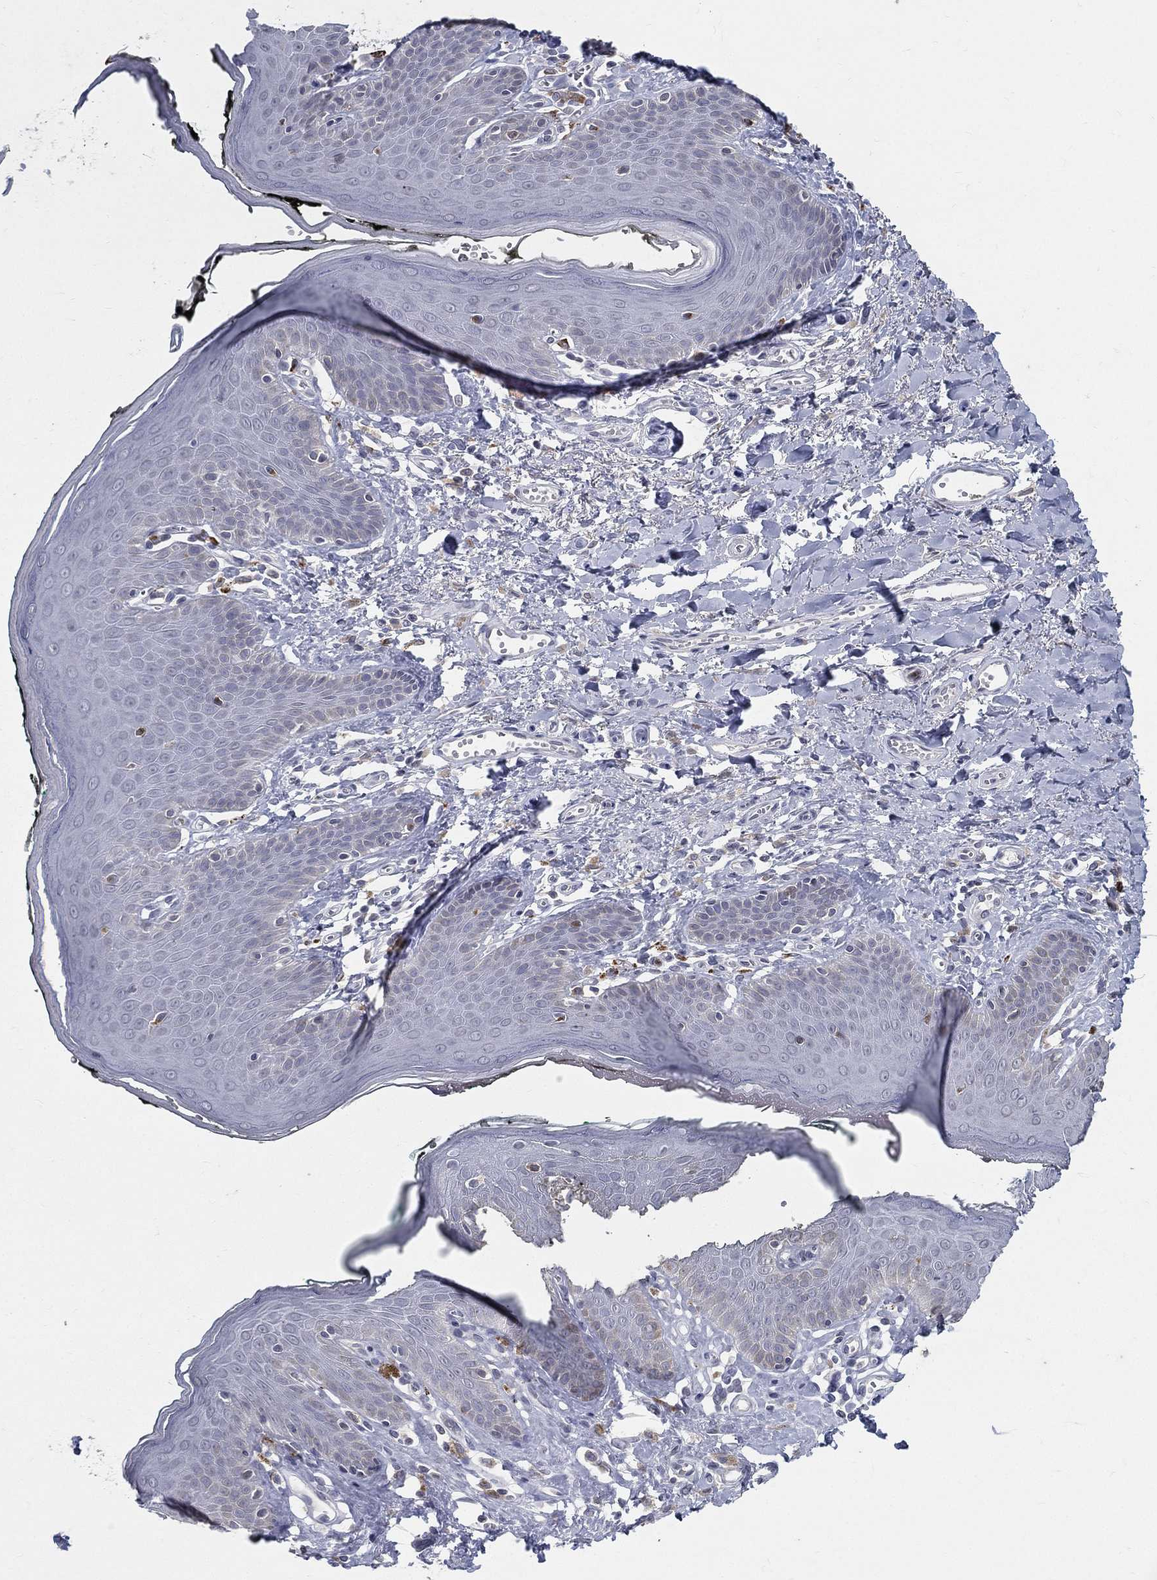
{"staining": {"intensity": "negative", "quantity": "none", "location": "none"}, "tissue": "vagina", "cell_type": "Squamous epithelial cells", "image_type": "normal", "snomed": [{"axis": "morphology", "description": "Normal tissue, NOS"}, {"axis": "topography", "description": "Vagina"}], "caption": "Unremarkable vagina was stained to show a protein in brown. There is no significant staining in squamous epithelial cells.", "gene": "EVI2B", "patient": {"sex": "female", "age": 66}}